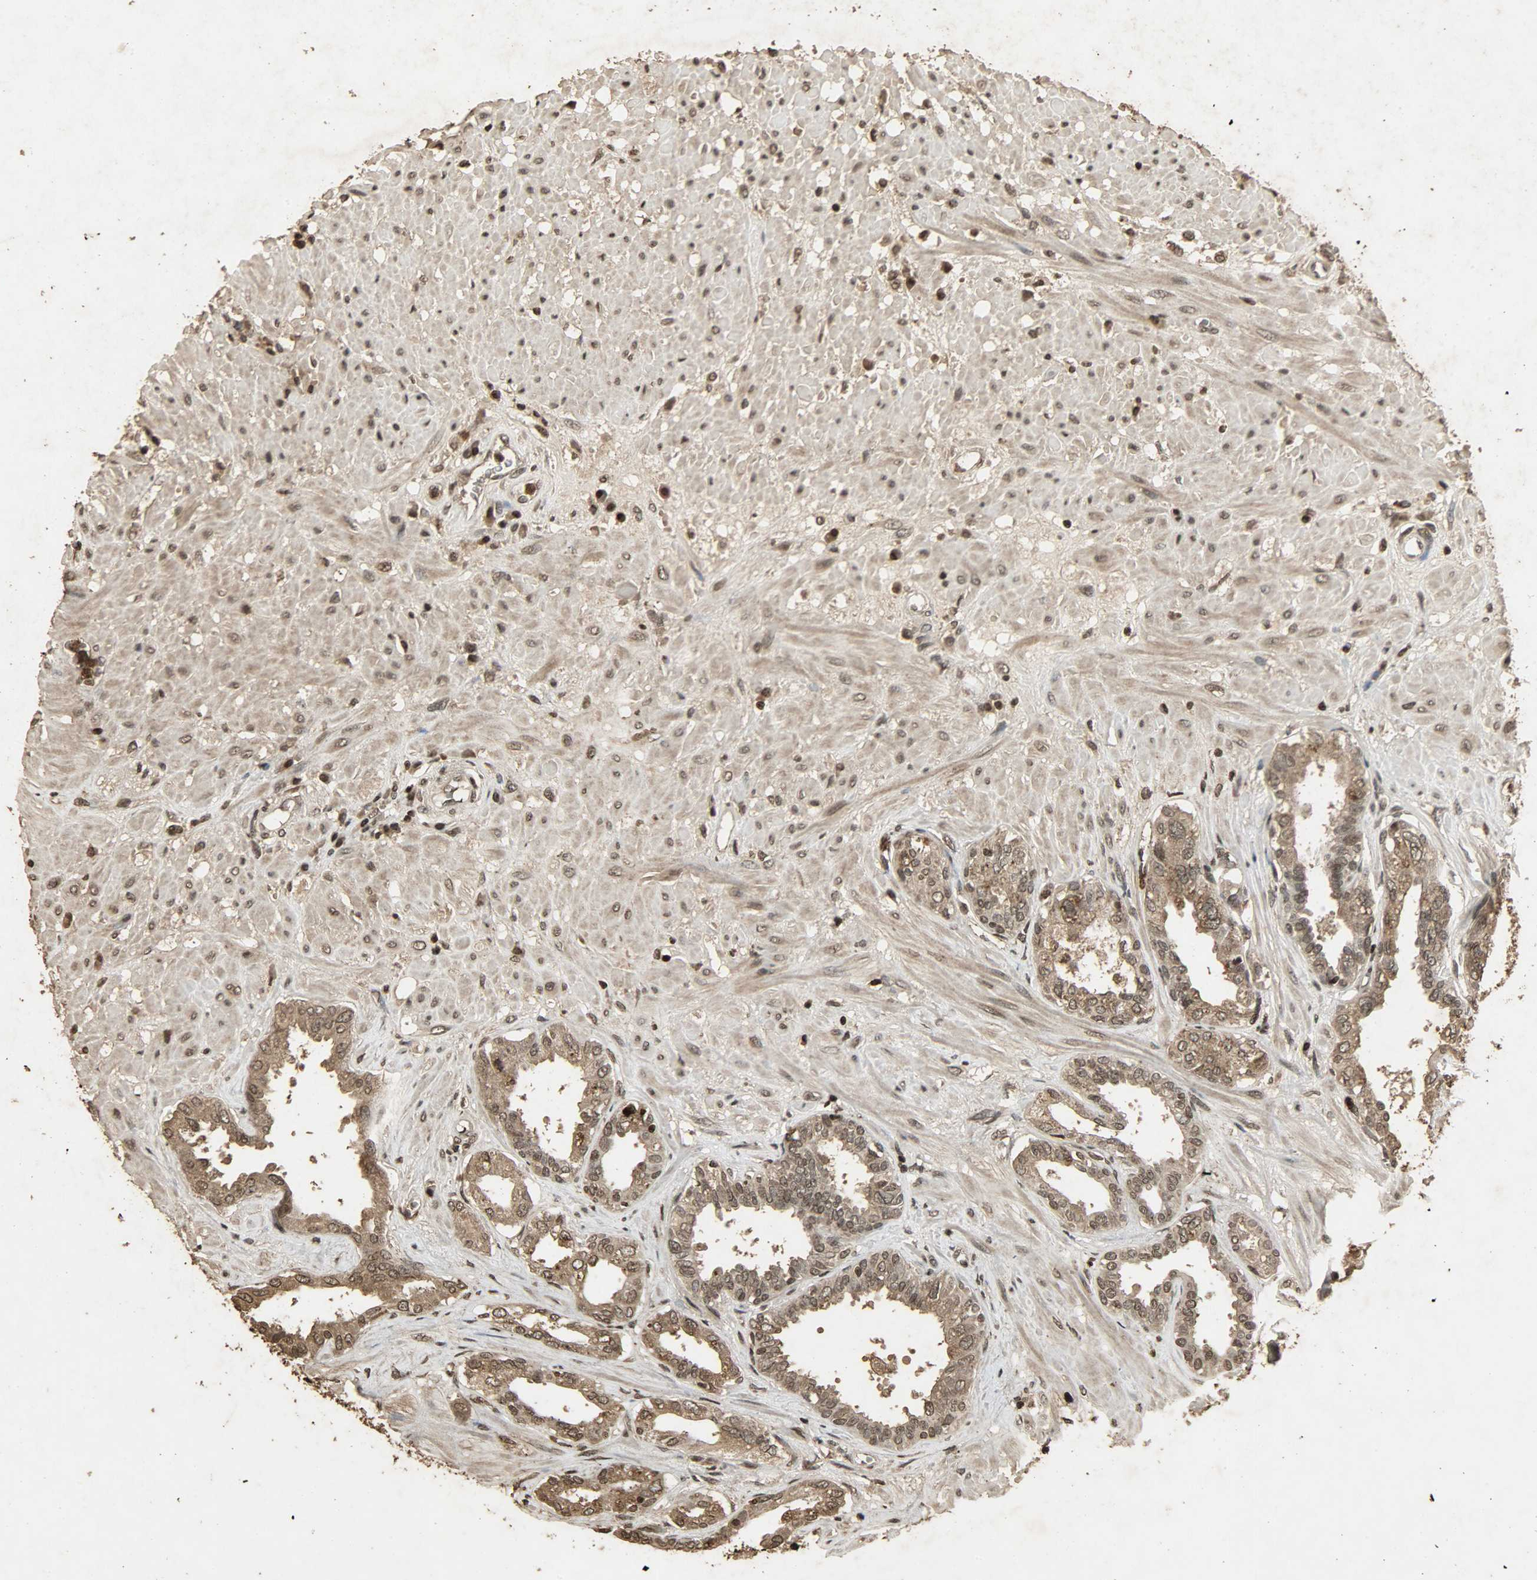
{"staining": {"intensity": "moderate", "quantity": ">75%", "location": "cytoplasmic/membranous,nuclear"}, "tissue": "seminal vesicle", "cell_type": "Glandular cells", "image_type": "normal", "snomed": [{"axis": "morphology", "description": "Normal tissue, NOS"}, {"axis": "topography", "description": "Seminal veicle"}], "caption": "The histopathology image exhibits immunohistochemical staining of normal seminal vesicle. There is moderate cytoplasmic/membranous,nuclear positivity is identified in approximately >75% of glandular cells. (brown staining indicates protein expression, while blue staining denotes nuclei).", "gene": "PPP3R1", "patient": {"sex": "male", "age": 61}}